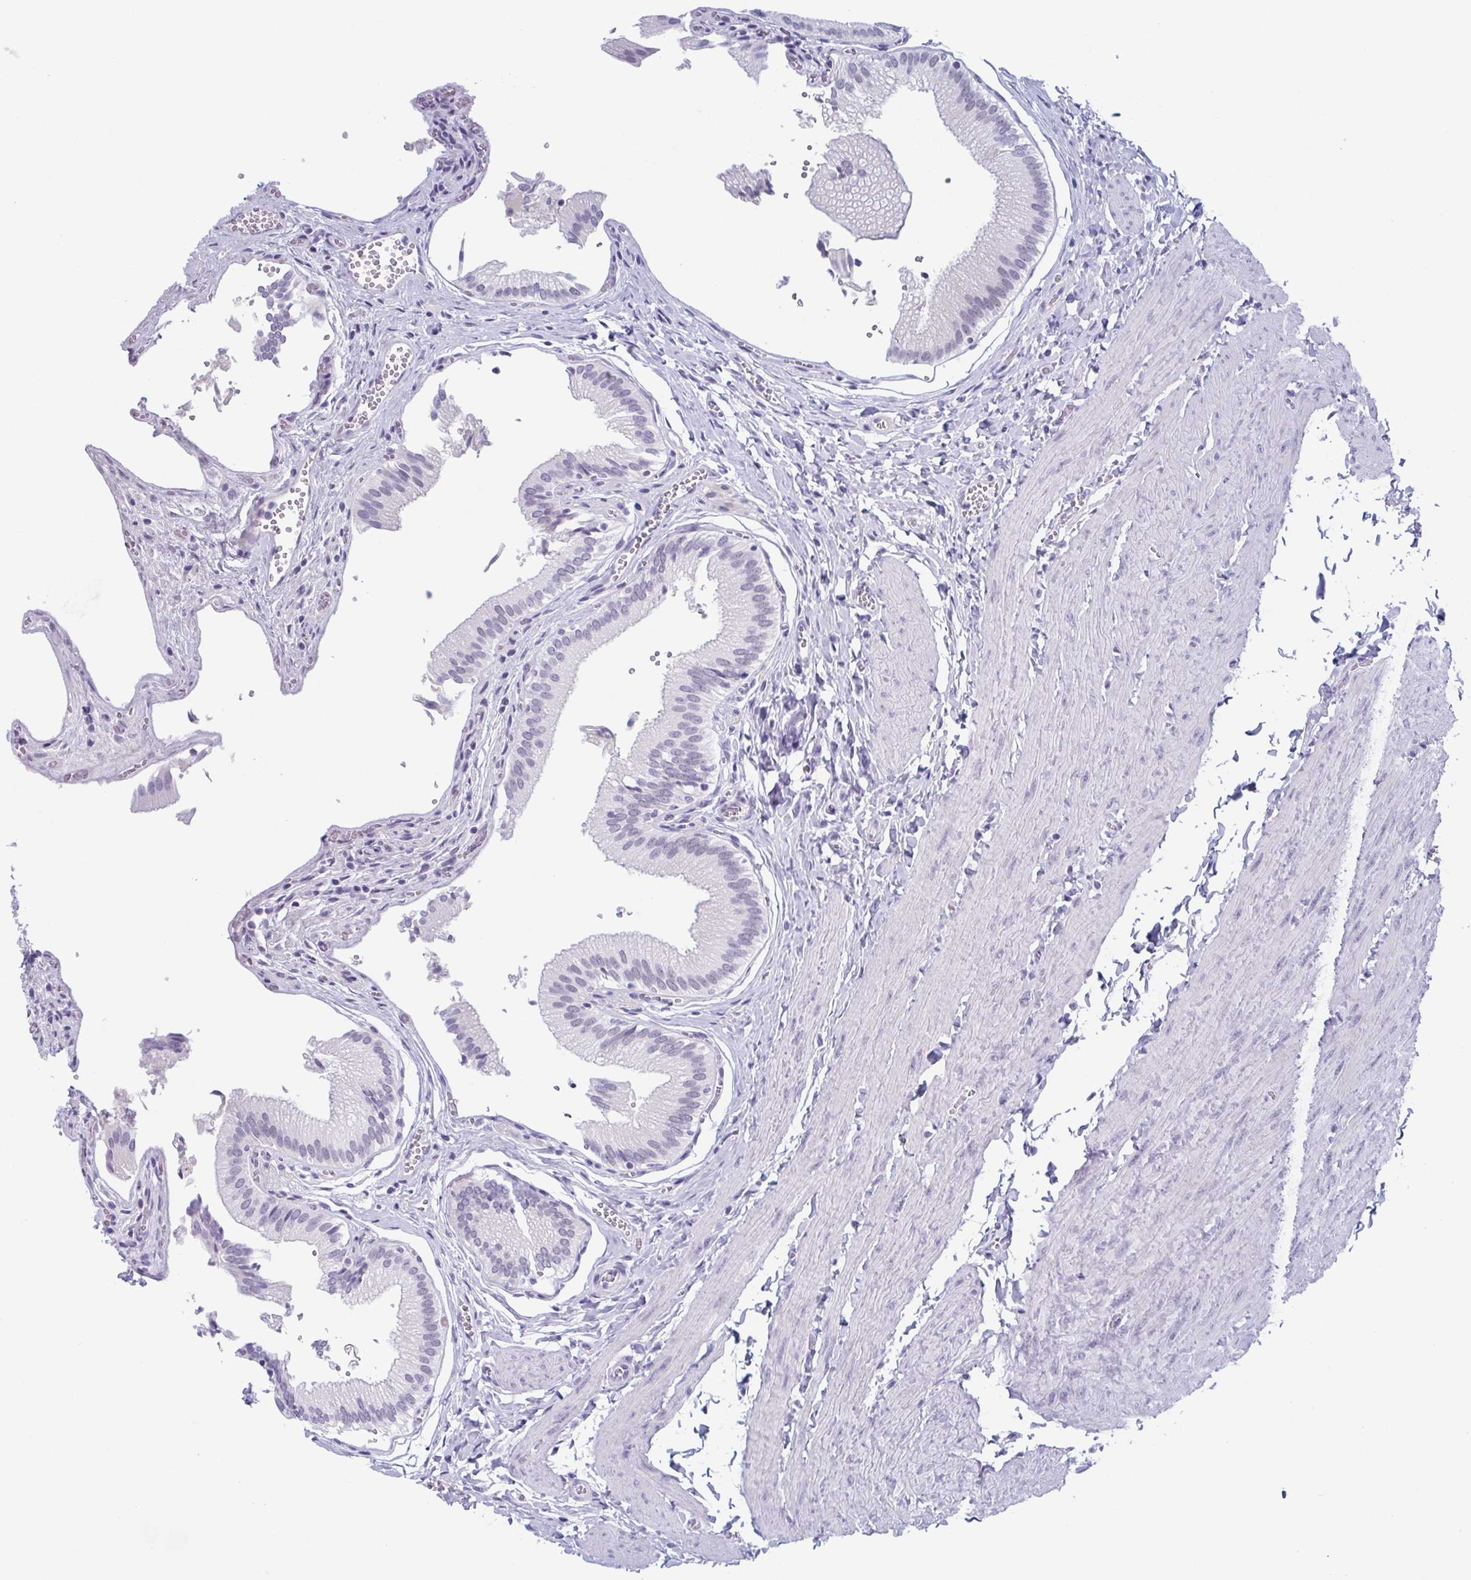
{"staining": {"intensity": "negative", "quantity": "none", "location": "none"}, "tissue": "gallbladder", "cell_type": "Glandular cells", "image_type": "normal", "snomed": [{"axis": "morphology", "description": "Normal tissue, NOS"}, {"axis": "topography", "description": "Gallbladder"}, {"axis": "topography", "description": "Peripheral nerve tissue"}], "caption": "Immunohistochemistry (IHC) histopathology image of unremarkable human gallbladder stained for a protein (brown), which exhibits no positivity in glandular cells. The staining was performed using DAB (3,3'-diaminobenzidine) to visualize the protein expression in brown, while the nuclei were stained in blue with hematoxylin (Magnification: 20x).", "gene": "ZFP64", "patient": {"sex": "male", "age": 17}}